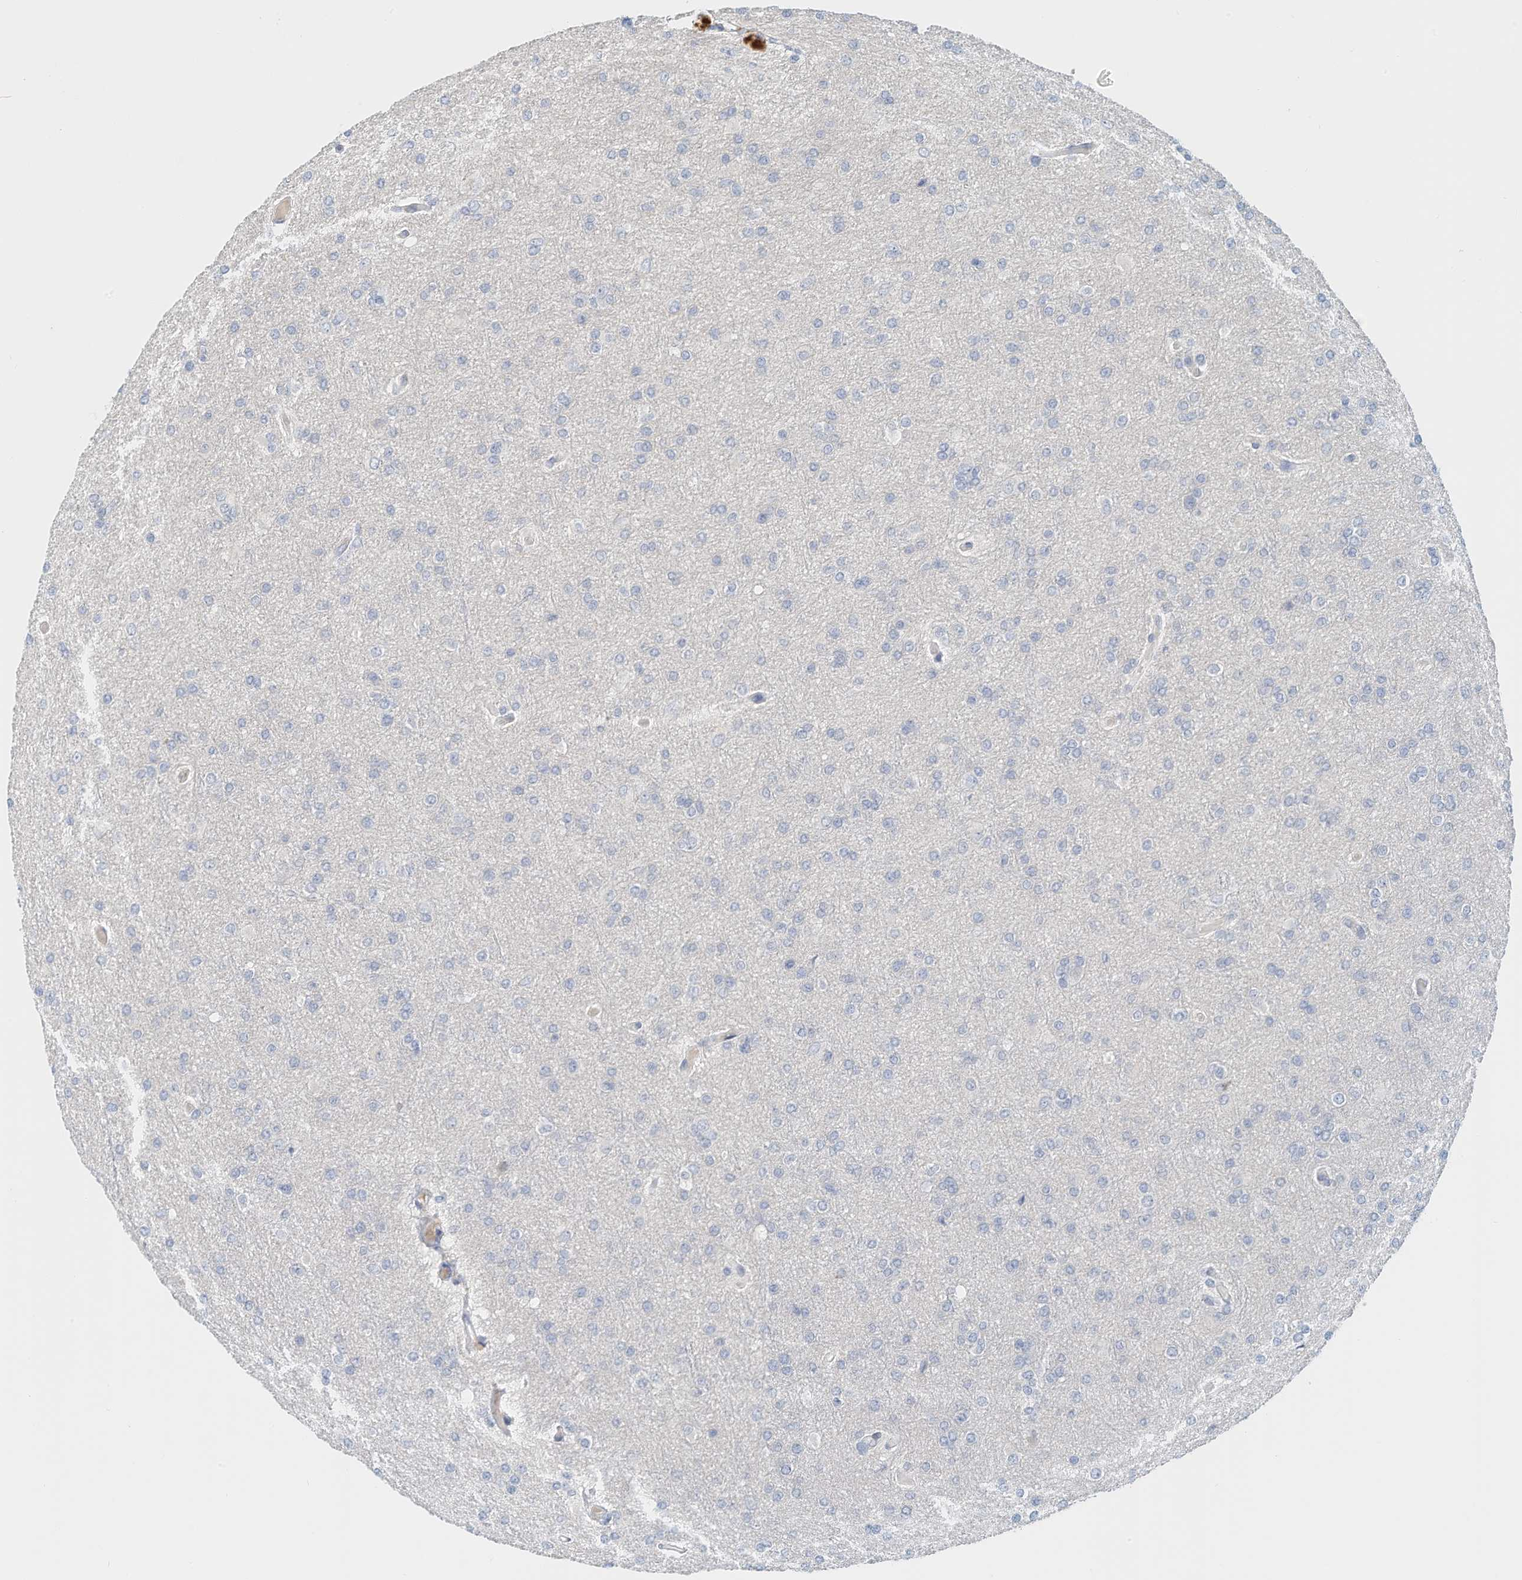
{"staining": {"intensity": "negative", "quantity": "none", "location": "none"}, "tissue": "glioma", "cell_type": "Tumor cells", "image_type": "cancer", "snomed": [{"axis": "morphology", "description": "Glioma, malignant, High grade"}, {"axis": "topography", "description": "Cerebral cortex"}], "caption": "IHC of human malignant glioma (high-grade) displays no staining in tumor cells.", "gene": "ARHGAP28", "patient": {"sex": "female", "age": 36}}